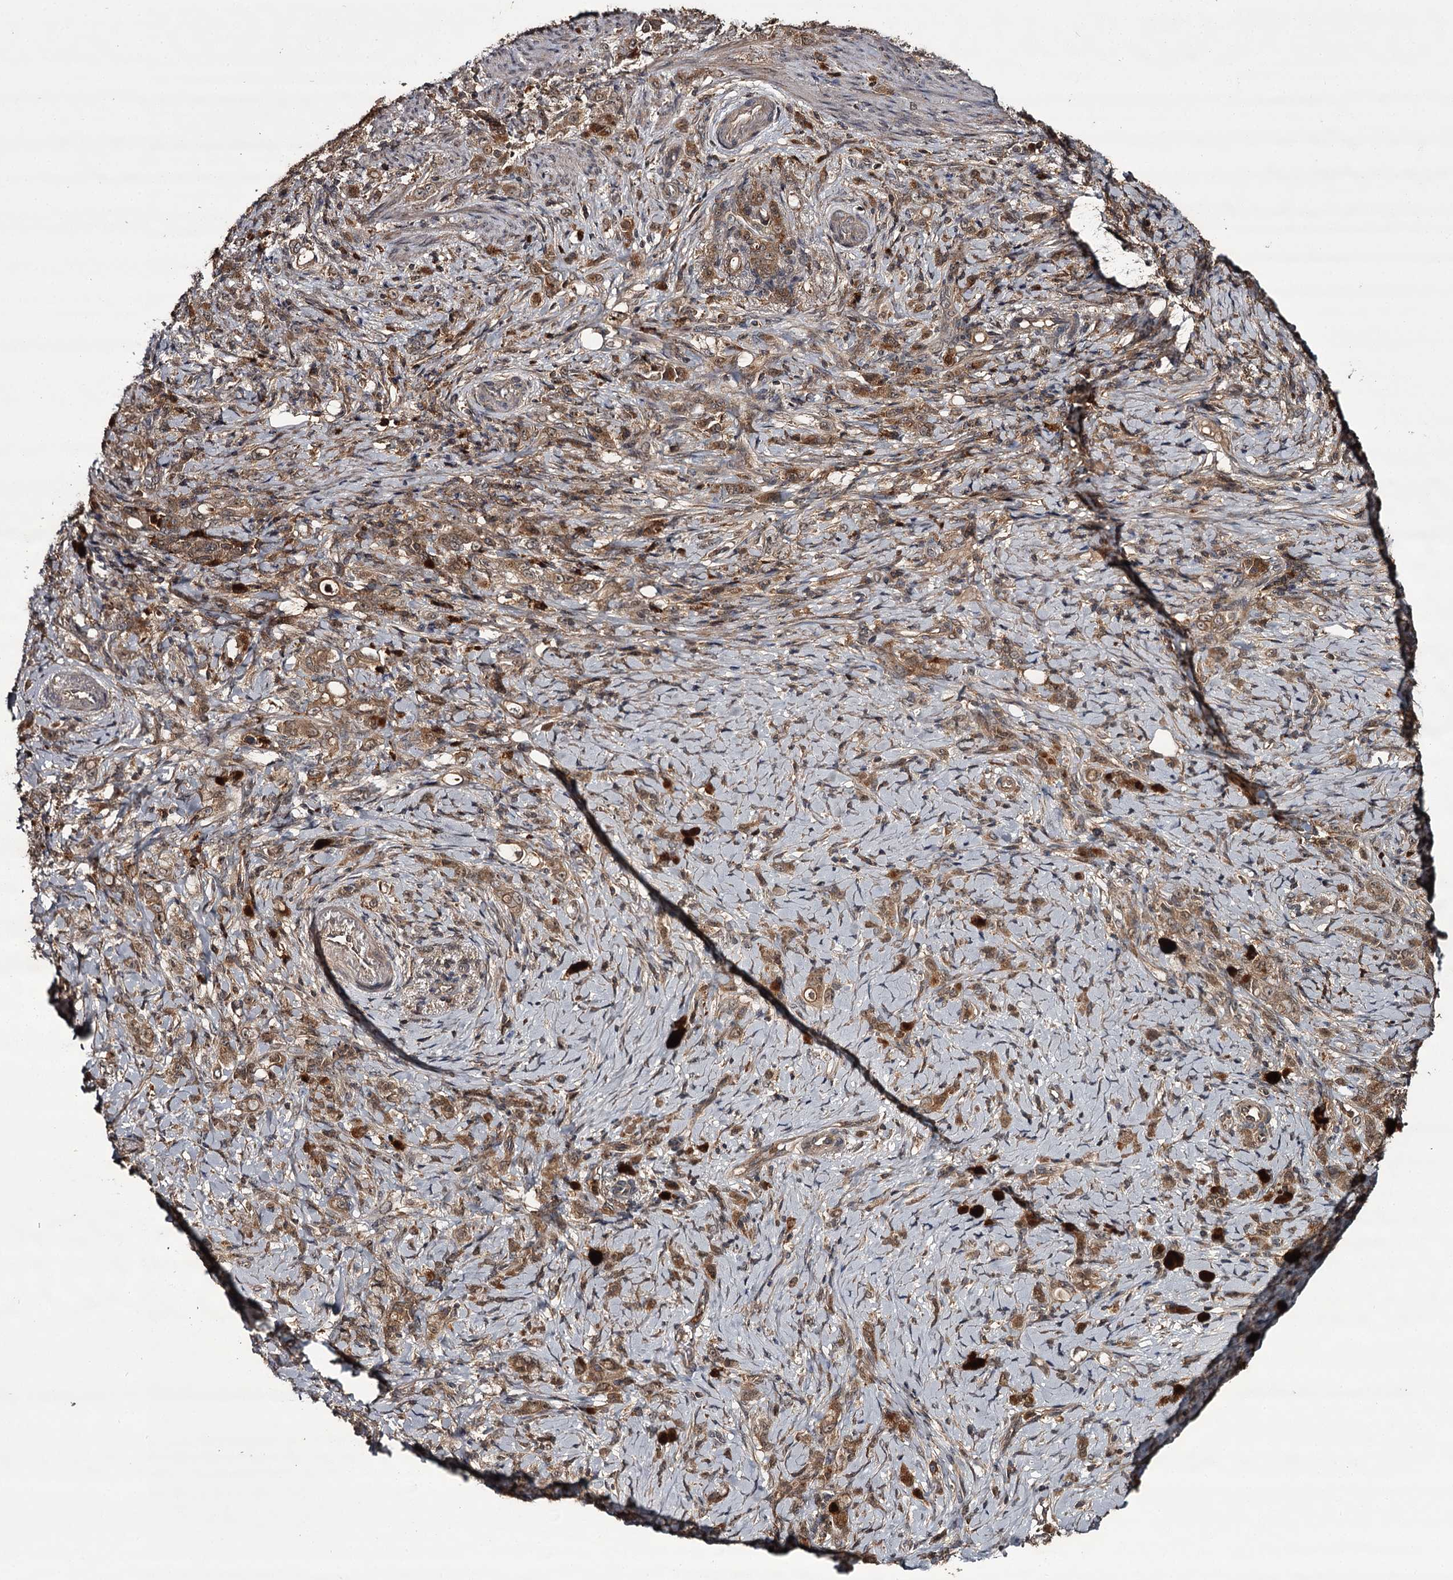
{"staining": {"intensity": "moderate", "quantity": ">75%", "location": "cytoplasmic/membranous"}, "tissue": "stomach cancer", "cell_type": "Tumor cells", "image_type": "cancer", "snomed": [{"axis": "morphology", "description": "Adenocarcinoma, NOS"}, {"axis": "topography", "description": "Stomach"}], "caption": "Protein expression analysis of stomach adenocarcinoma displays moderate cytoplasmic/membranous expression in approximately >75% of tumor cells.", "gene": "TTC12", "patient": {"sex": "female", "age": 79}}